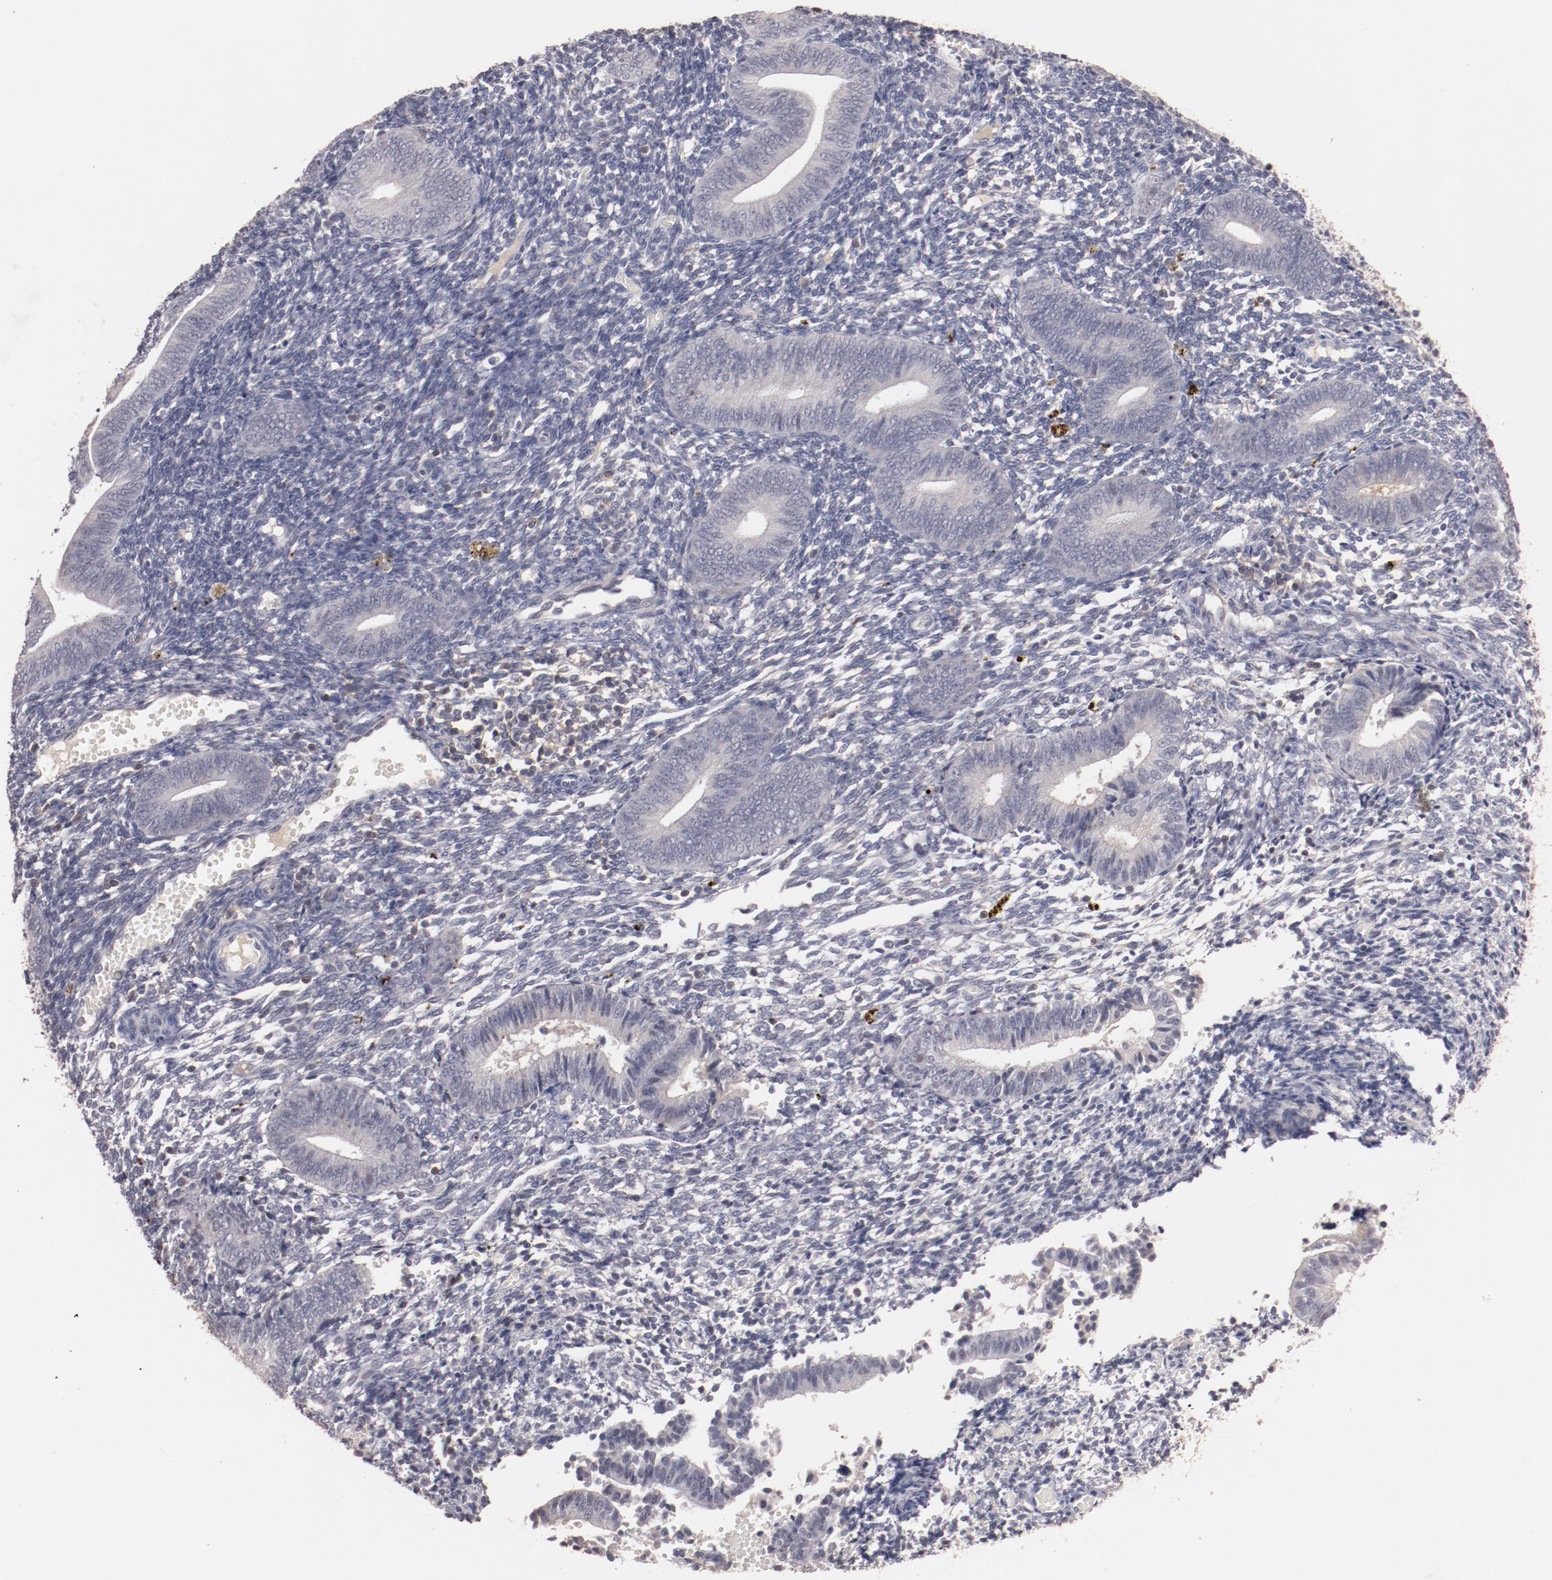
{"staining": {"intensity": "negative", "quantity": "none", "location": "none"}, "tissue": "endometrium", "cell_type": "Cells in endometrial stroma", "image_type": "normal", "snomed": [{"axis": "morphology", "description": "Normal tissue, NOS"}, {"axis": "topography", "description": "Uterus"}, {"axis": "topography", "description": "Endometrium"}], "caption": "The micrograph demonstrates no significant expression in cells in endometrial stroma of endometrium.", "gene": "MBL2", "patient": {"sex": "female", "age": 33}}